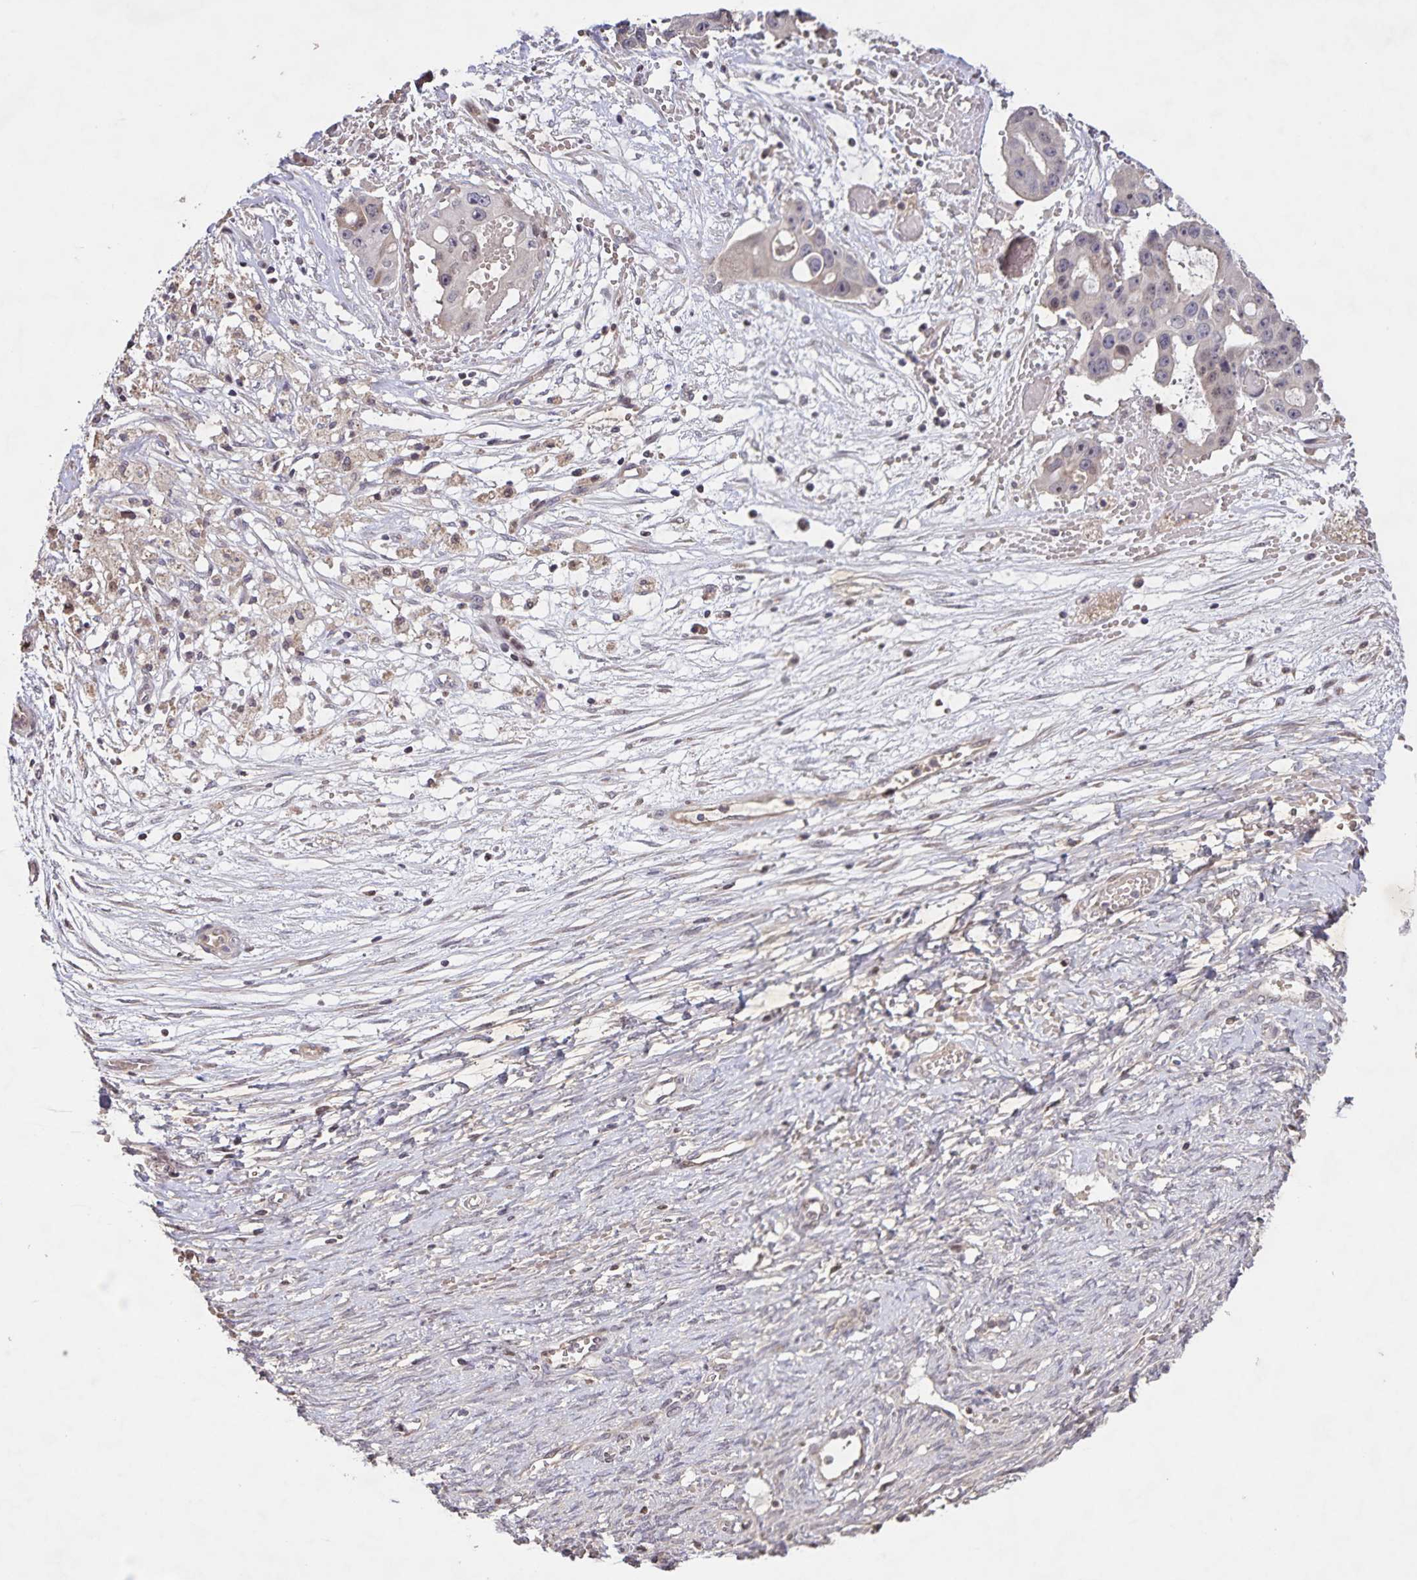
{"staining": {"intensity": "negative", "quantity": "none", "location": "none"}, "tissue": "ovarian cancer", "cell_type": "Tumor cells", "image_type": "cancer", "snomed": [{"axis": "morphology", "description": "Cystadenocarcinoma, serous, NOS"}, {"axis": "topography", "description": "Ovary"}], "caption": "Immunohistochemical staining of ovarian cancer displays no significant positivity in tumor cells. Nuclei are stained in blue.", "gene": "GDF2", "patient": {"sex": "female", "age": 56}}